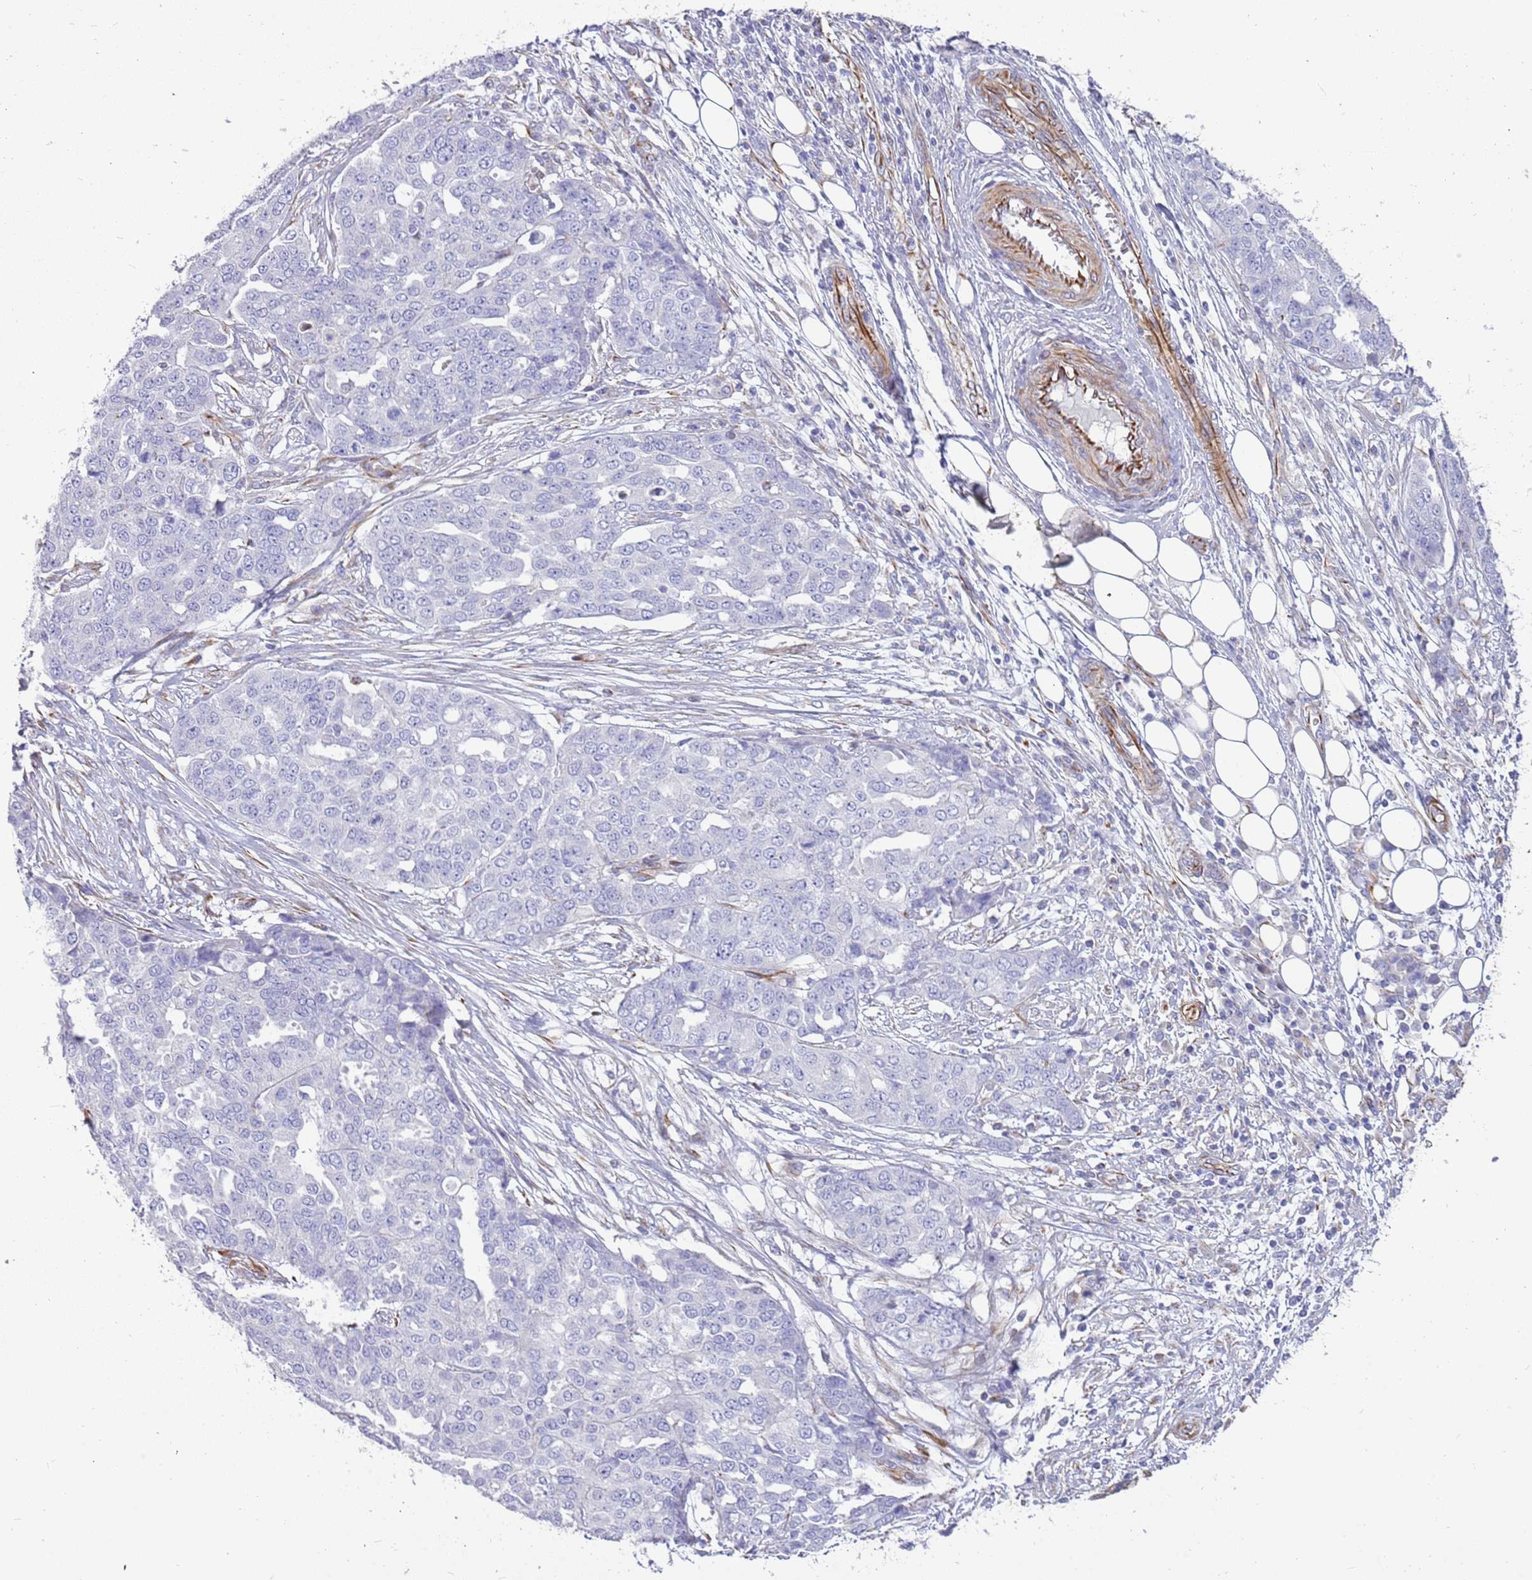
{"staining": {"intensity": "negative", "quantity": "none", "location": "none"}, "tissue": "ovarian cancer", "cell_type": "Tumor cells", "image_type": "cancer", "snomed": [{"axis": "morphology", "description": "Cystadenocarcinoma, serous, NOS"}, {"axis": "topography", "description": "Soft tissue"}, {"axis": "topography", "description": "Ovary"}], "caption": "Immunohistochemistry micrograph of human ovarian cancer (serous cystadenocarcinoma) stained for a protein (brown), which shows no staining in tumor cells. (DAB immunohistochemistry, high magnification).", "gene": "ZDHHC1", "patient": {"sex": "female", "age": 57}}